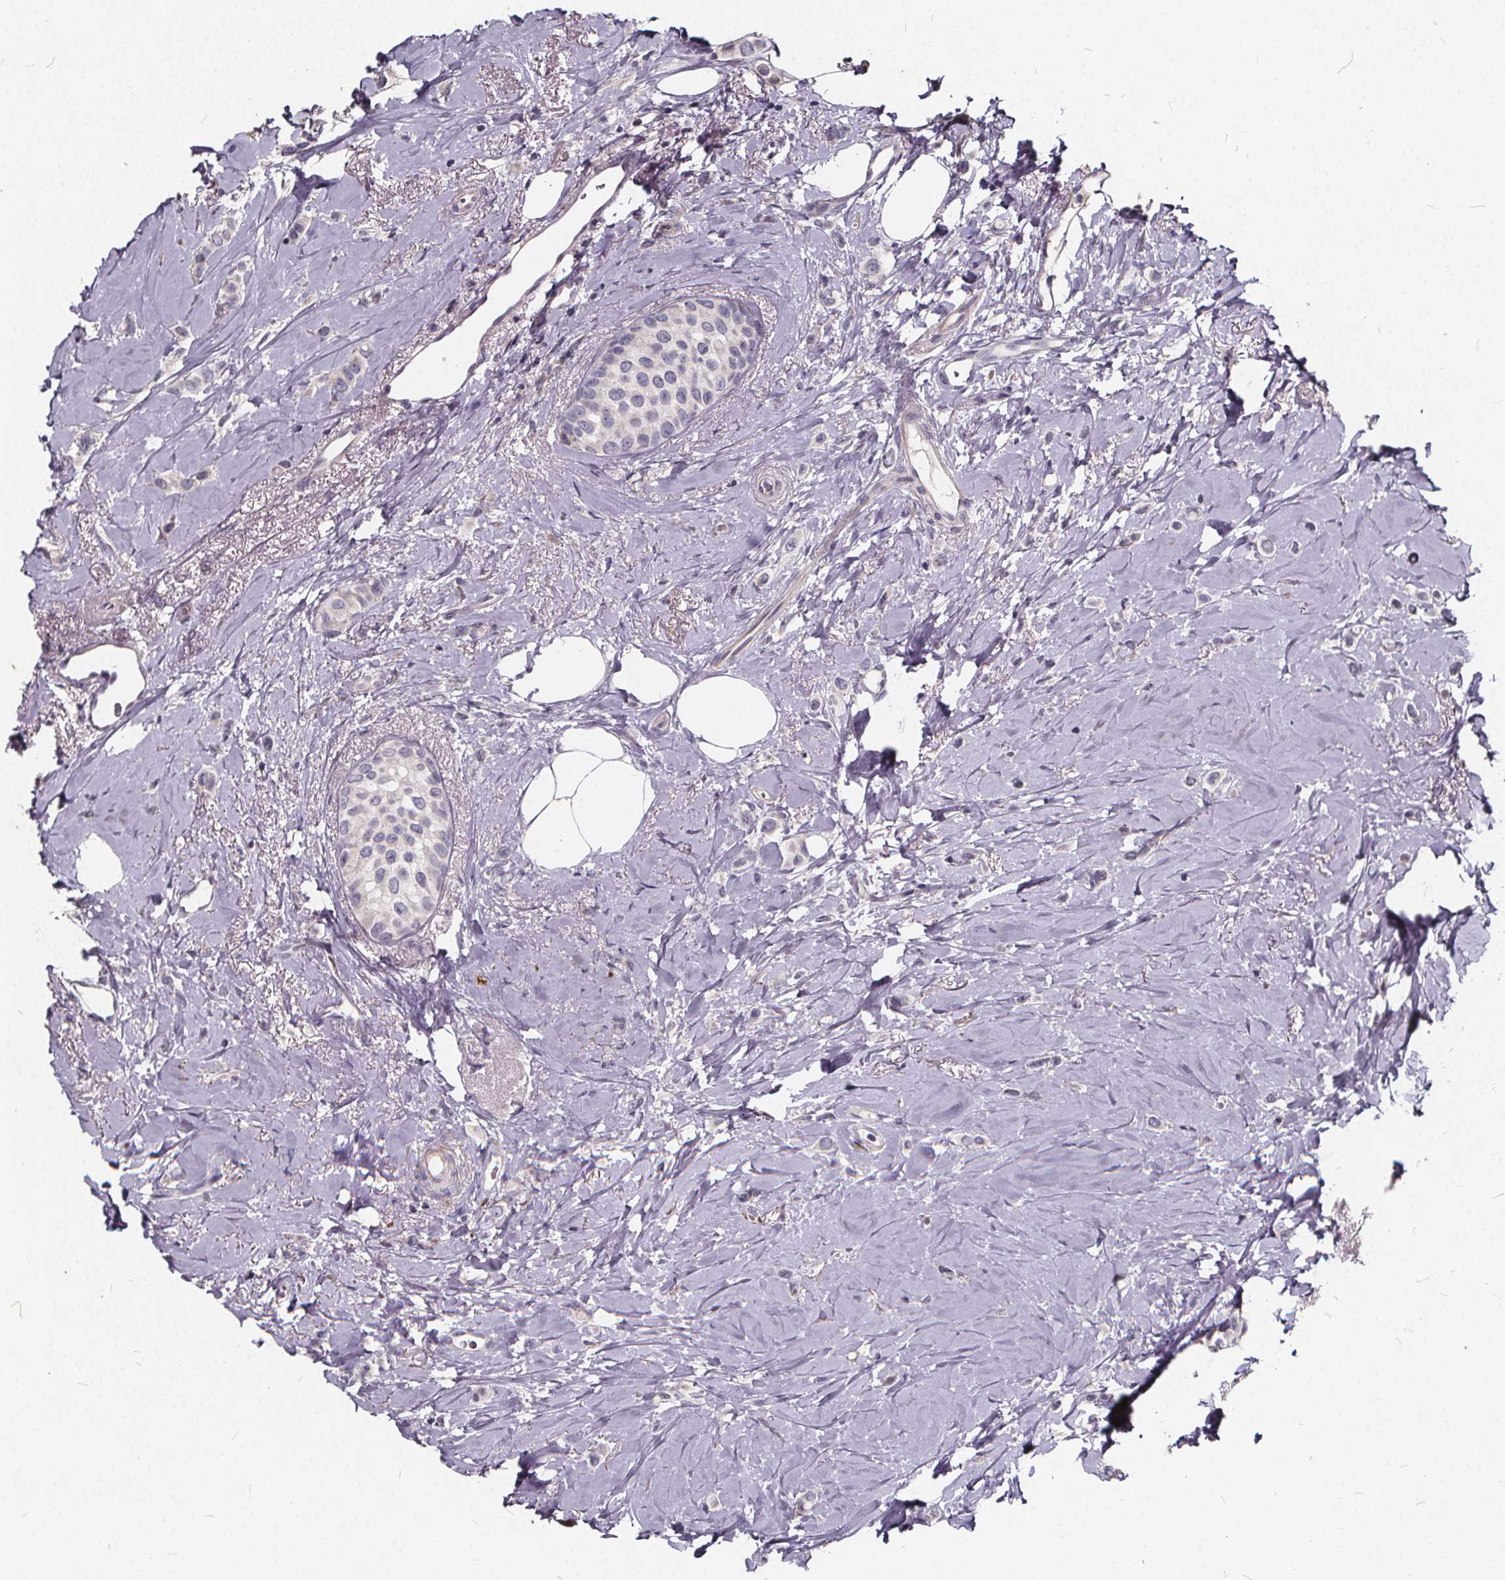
{"staining": {"intensity": "negative", "quantity": "none", "location": "none"}, "tissue": "breast cancer", "cell_type": "Tumor cells", "image_type": "cancer", "snomed": [{"axis": "morphology", "description": "Lobular carcinoma"}, {"axis": "topography", "description": "Breast"}], "caption": "The photomicrograph shows no staining of tumor cells in breast cancer.", "gene": "TSPAN14", "patient": {"sex": "female", "age": 66}}